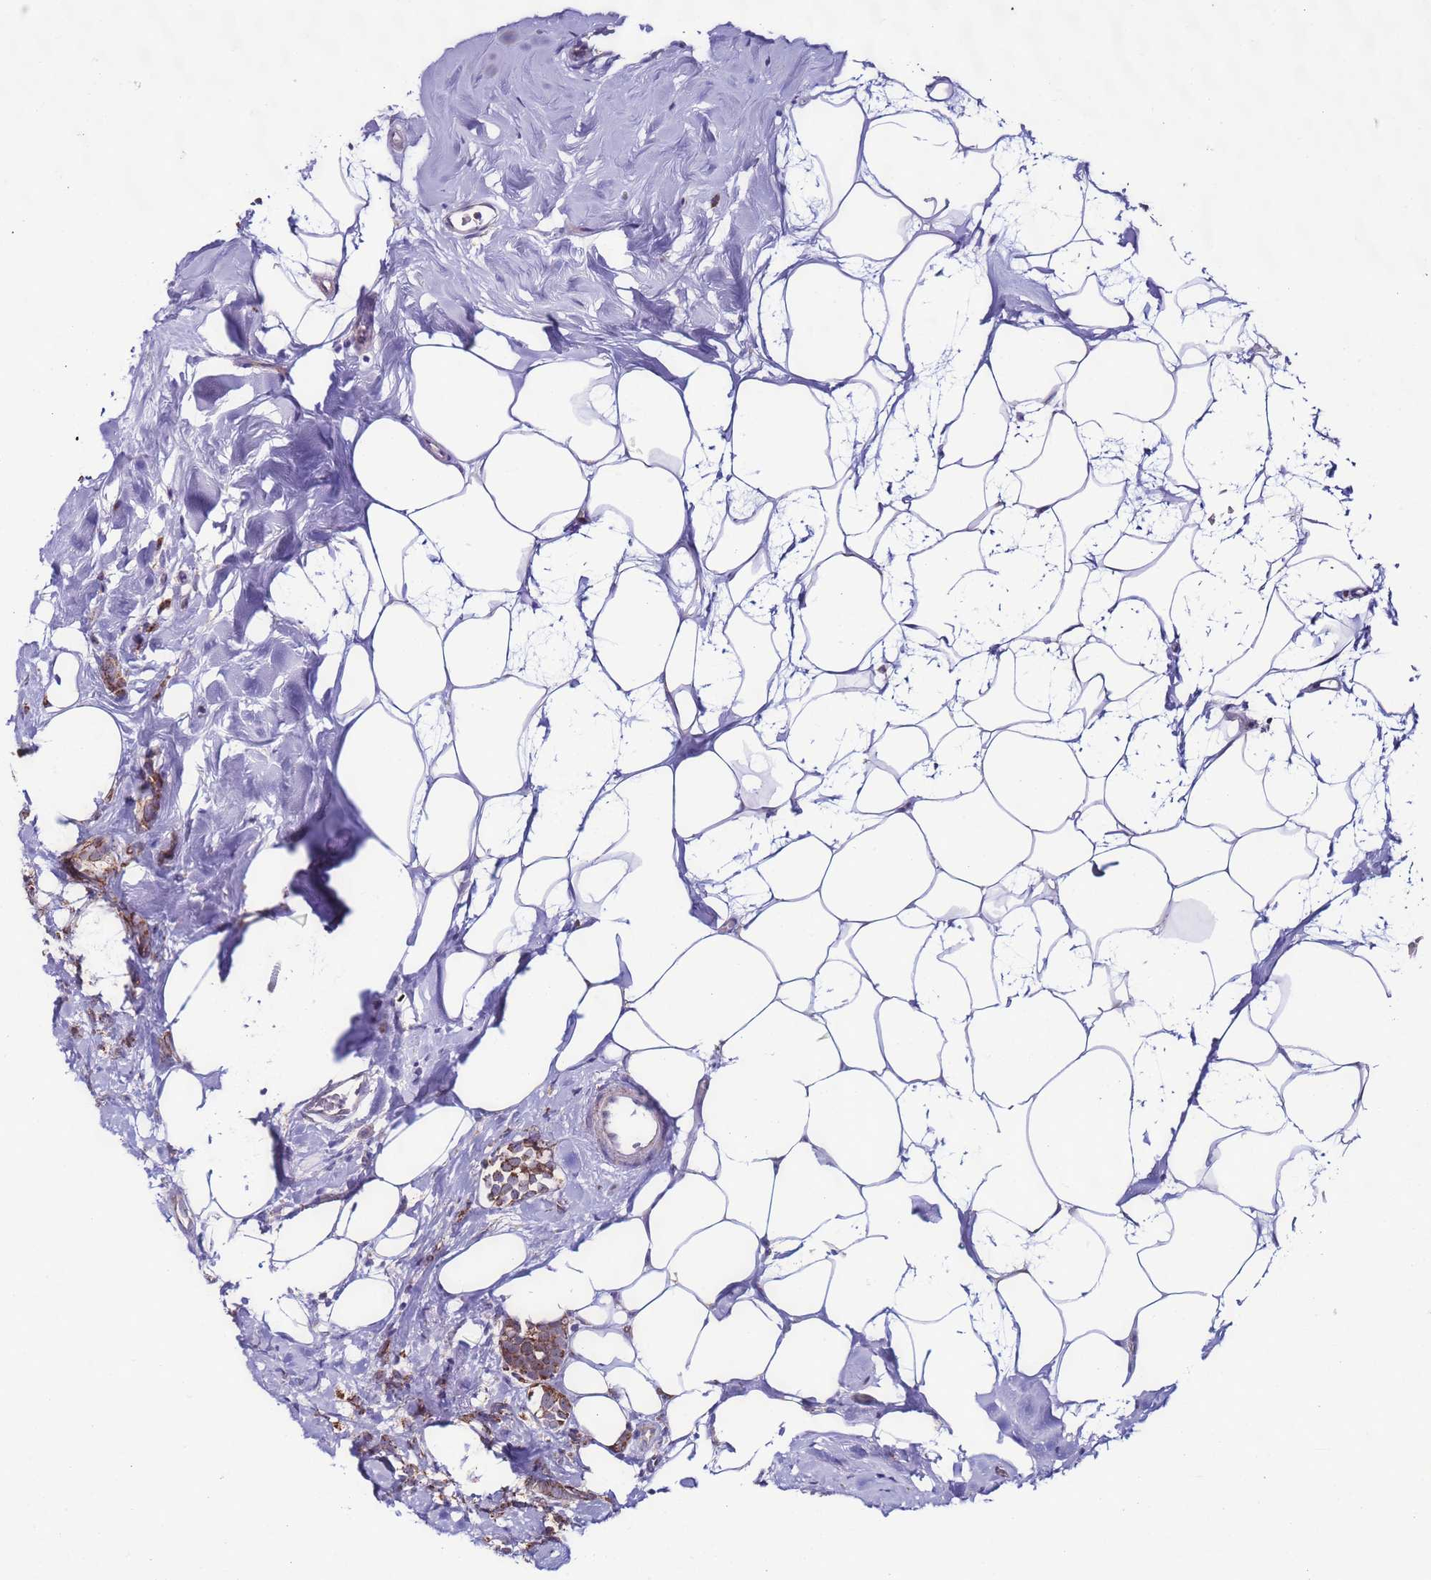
{"staining": {"intensity": "moderate", "quantity": ">75%", "location": "cytoplasmic/membranous"}, "tissue": "breast cancer", "cell_type": "Tumor cells", "image_type": "cancer", "snomed": [{"axis": "morphology", "description": "Lobular carcinoma"}, {"axis": "topography", "description": "Breast"}], "caption": "Tumor cells exhibit medium levels of moderate cytoplasmic/membranous expression in approximately >75% of cells in human breast lobular carcinoma.", "gene": "UEVLD", "patient": {"sex": "female", "age": 58}}